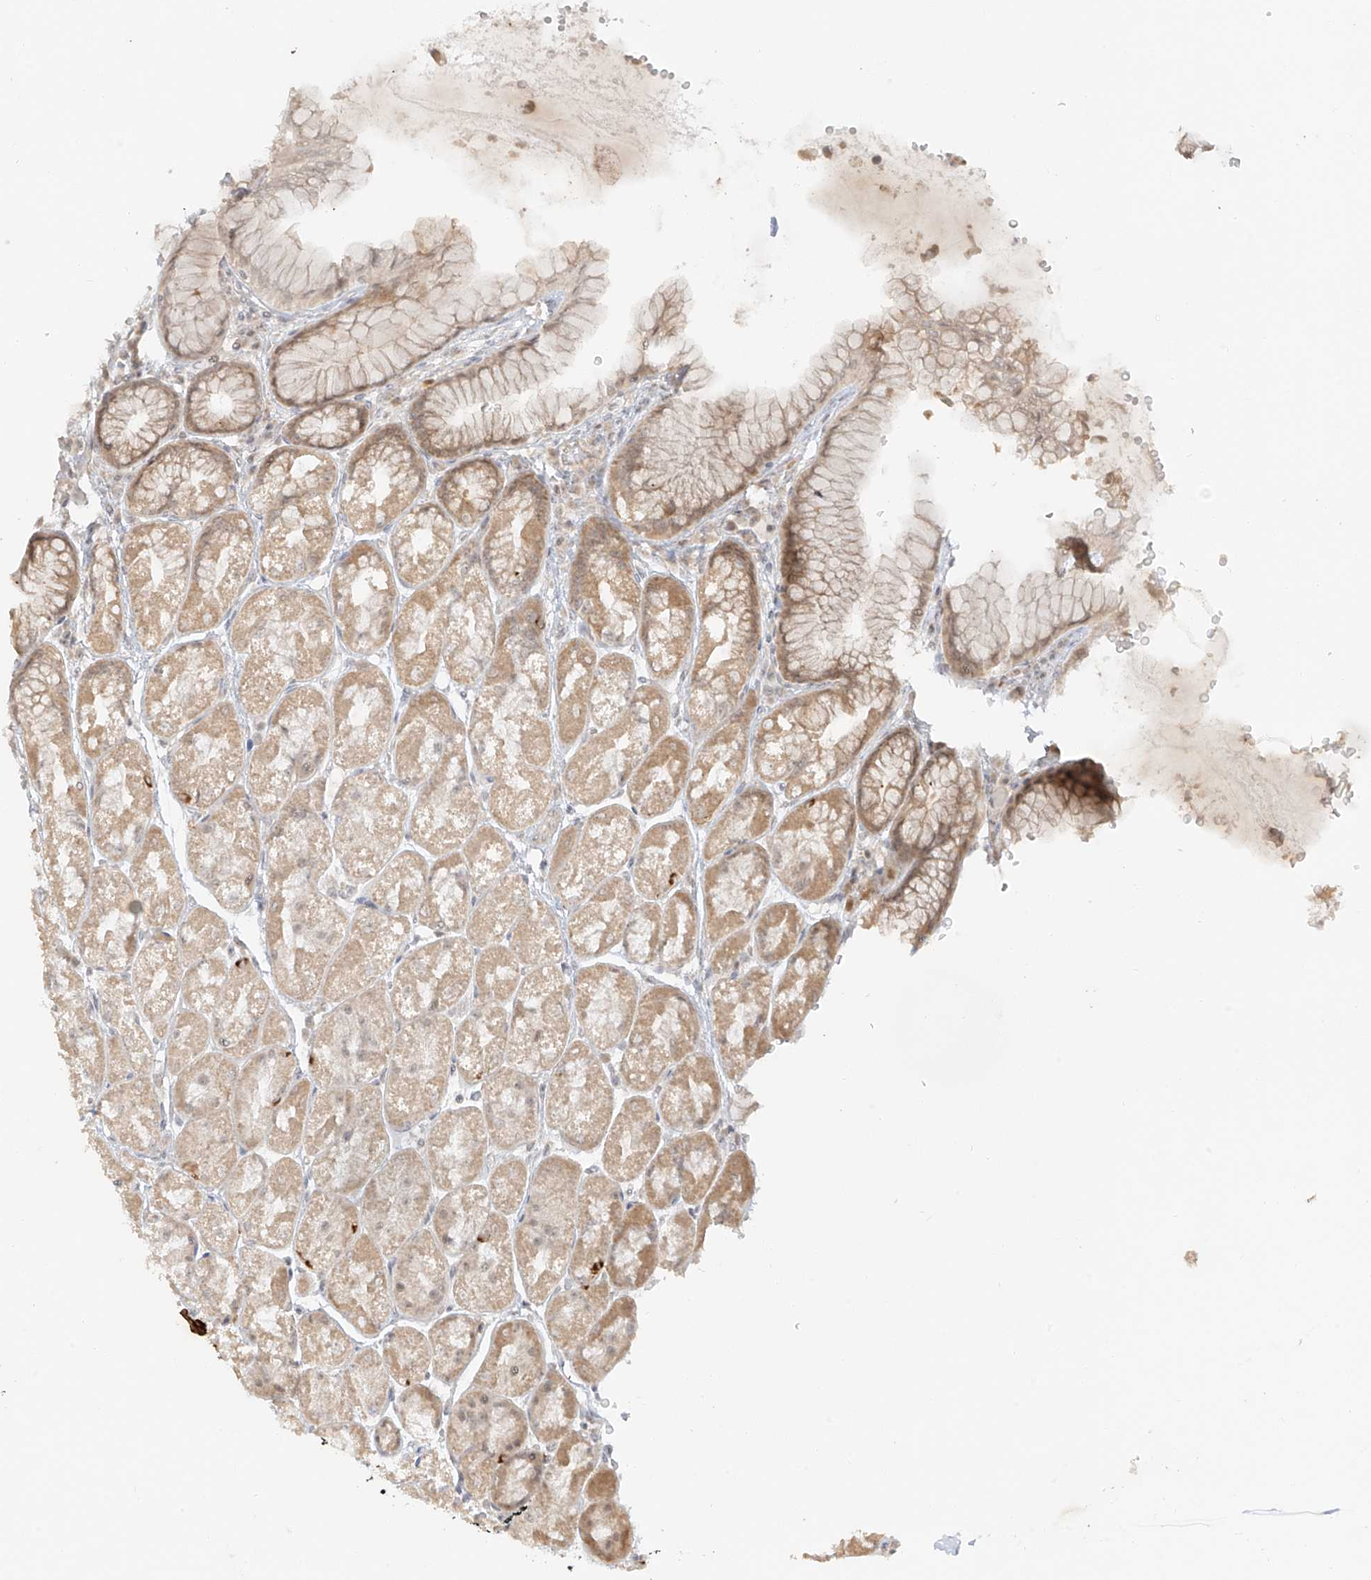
{"staining": {"intensity": "moderate", "quantity": ">75%", "location": "cytoplasmic/membranous"}, "tissue": "stomach", "cell_type": "Glandular cells", "image_type": "normal", "snomed": [{"axis": "morphology", "description": "Normal tissue, NOS"}, {"axis": "topography", "description": "Stomach"}], "caption": "Moderate cytoplasmic/membranous protein staining is present in approximately >75% of glandular cells in stomach. (DAB = brown stain, brightfield microscopy at high magnification).", "gene": "MIPEP", "patient": {"sex": "male", "age": 57}}